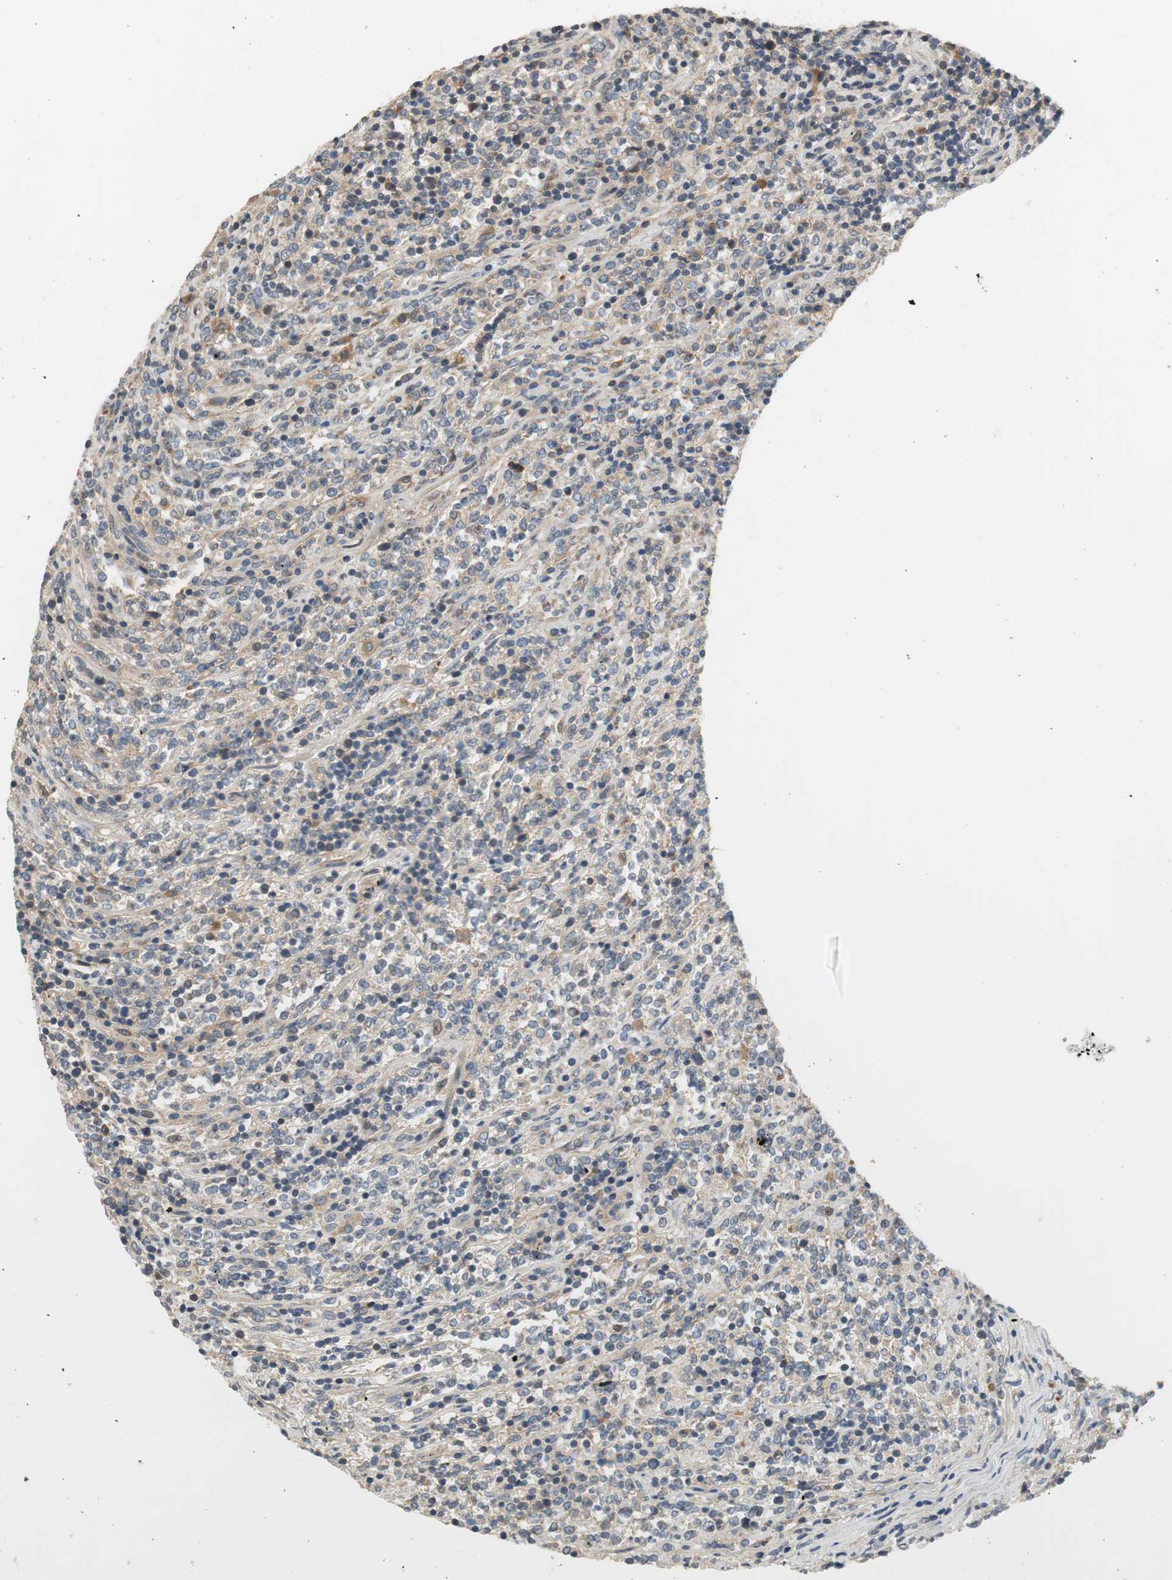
{"staining": {"intensity": "negative", "quantity": "none", "location": "none"}, "tissue": "lymphoma", "cell_type": "Tumor cells", "image_type": "cancer", "snomed": [{"axis": "morphology", "description": "Malignant lymphoma, non-Hodgkin's type, High grade"}, {"axis": "topography", "description": "Soft tissue"}], "caption": "Immunohistochemical staining of lymphoma demonstrates no significant expression in tumor cells.", "gene": "C4A", "patient": {"sex": "male", "age": 18}}